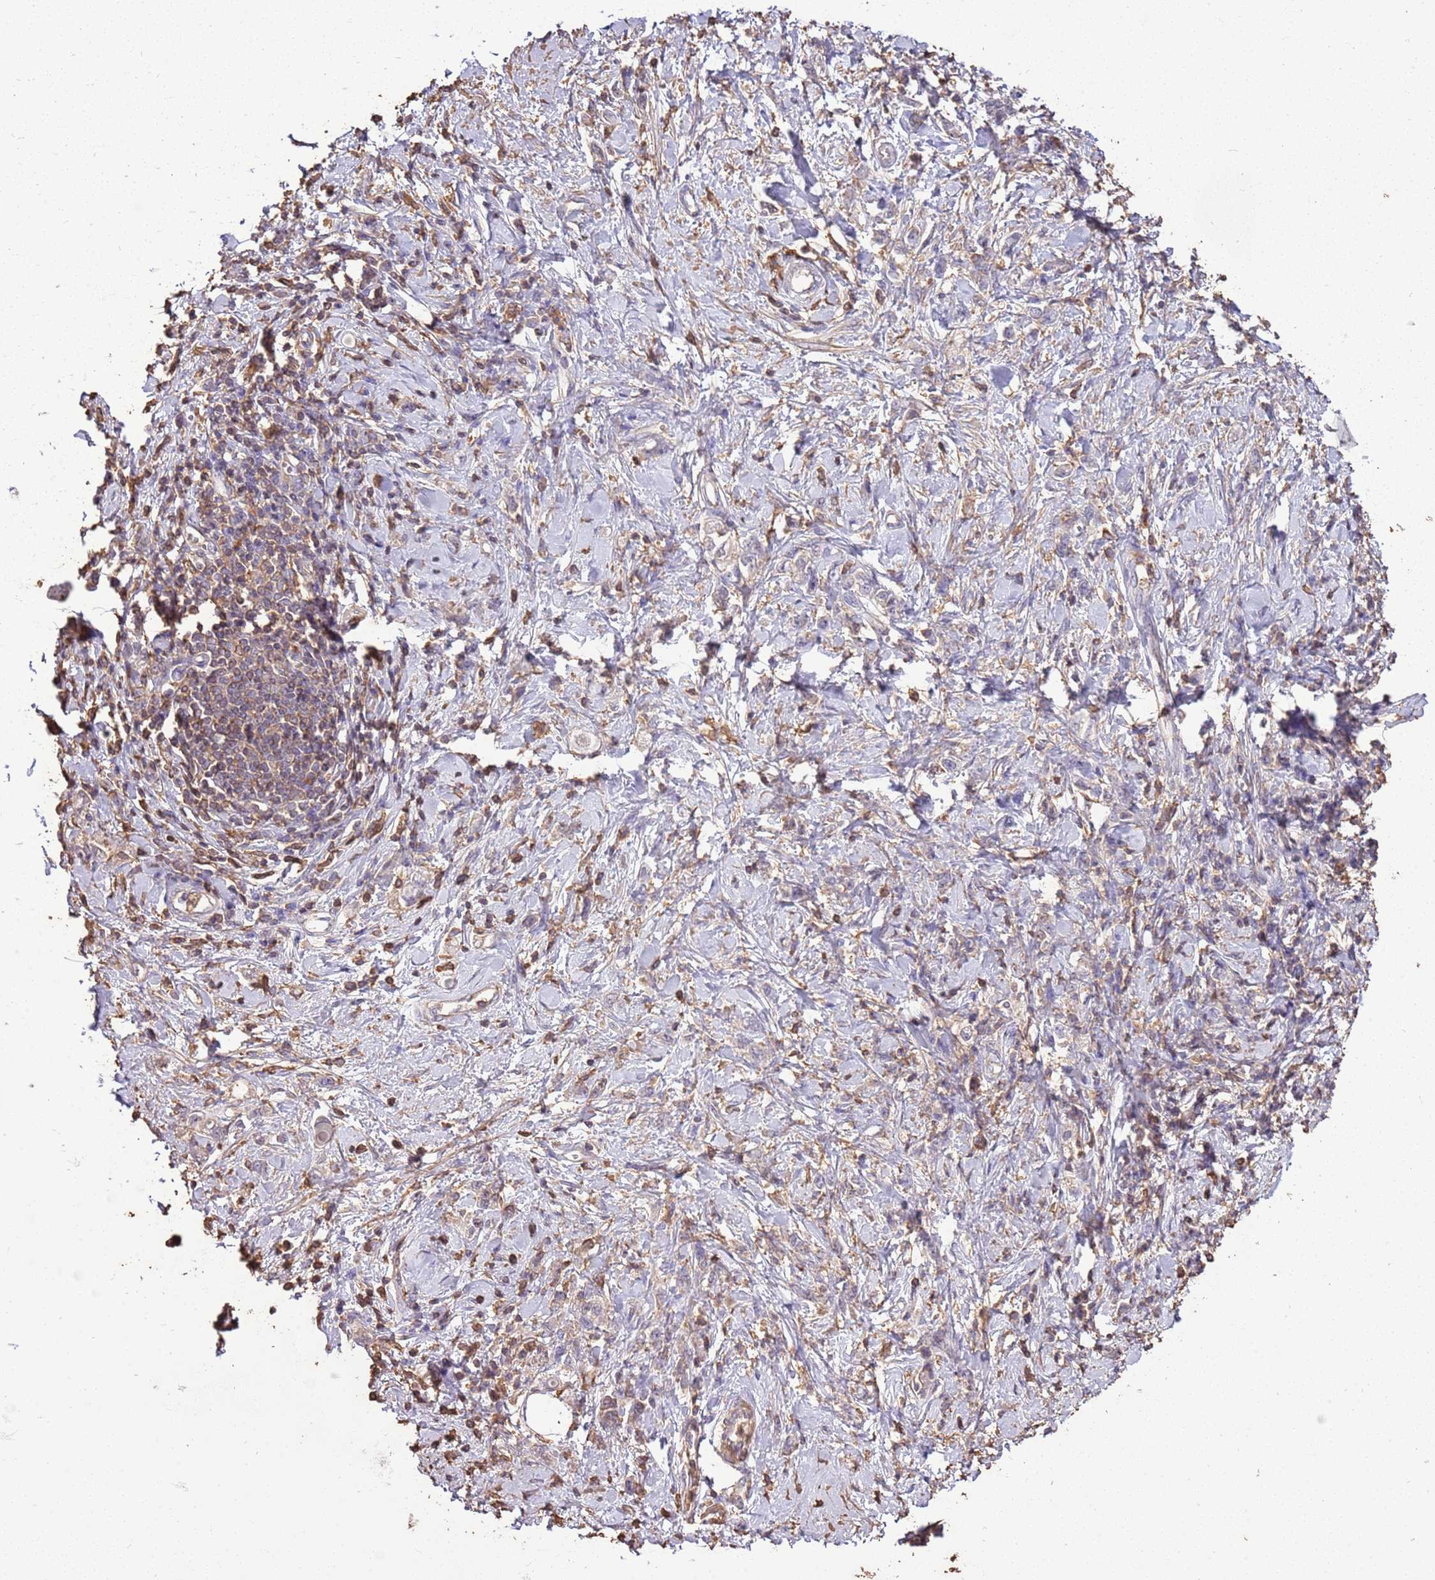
{"staining": {"intensity": "negative", "quantity": "none", "location": "none"}, "tissue": "stomach cancer", "cell_type": "Tumor cells", "image_type": "cancer", "snomed": [{"axis": "morphology", "description": "Adenocarcinoma, NOS"}, {"axis": "topography", "description": "Stomach"}], "caption": "High magnification brightfield microscopy of stomach adenocarcinoma stained with DAB (brown) and counterstained with hematoxylin (blue): tumor cells show no significant staining. (DAB (3,3'-diaminobenzidine) IHC, high magnification).", "gene": "ARL10", "patient": {"sex": "female", "age": 76}}